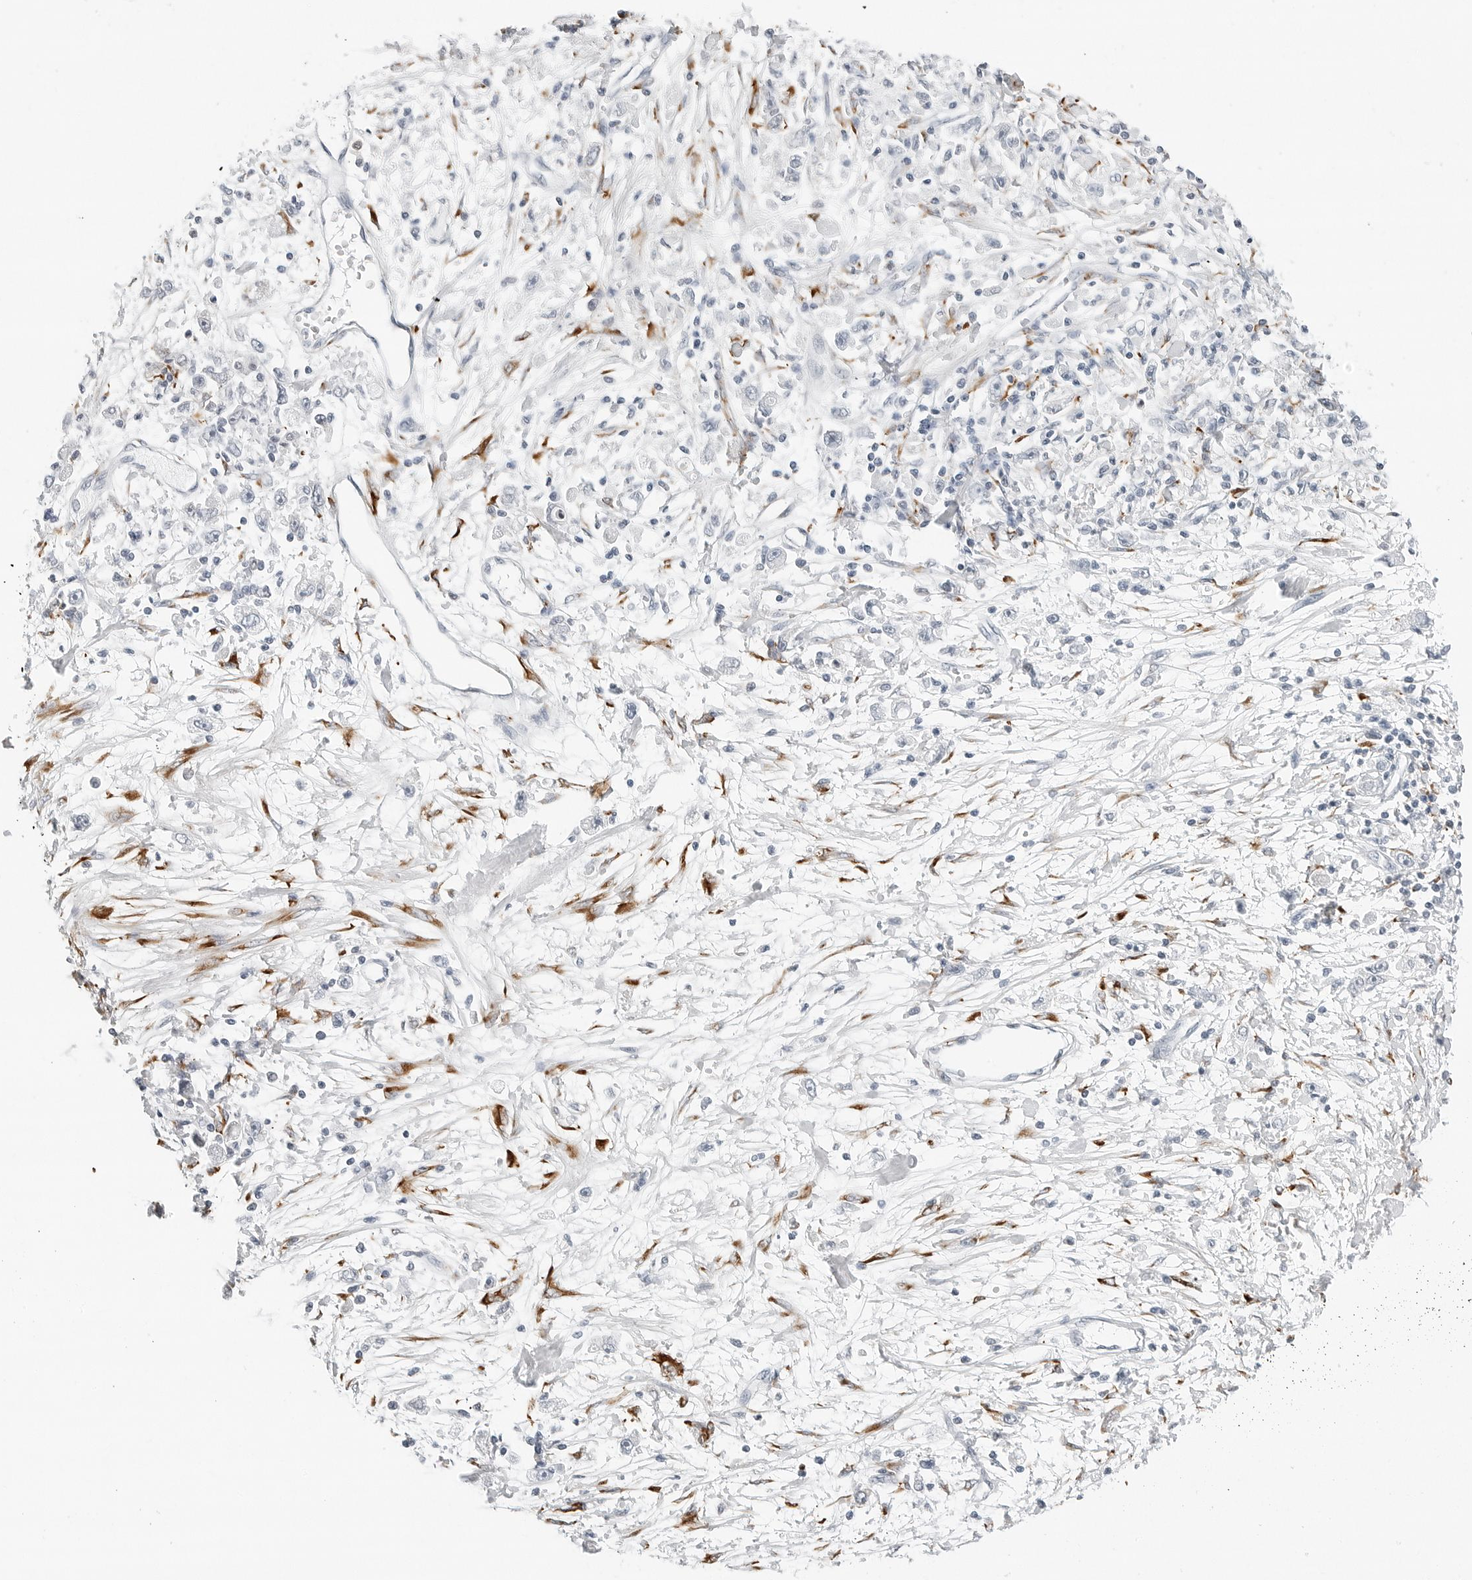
{"staining": {"intensity": "negative", "quantity": "none", "location": "none"}, "tissue": "stomach cancer", "cell_type": "Tumor cells", "image_type": "cancer", "snomed": [{"axis": "morphology", "description": "Adenocarcinoma, NOS"}, {"axis": "topography", "description": "Stomach"}], "caption": "High power microscopy histopathology image of an immunohistochemistry micrograph of adenocarcinoma (stomach), revealing no significant staining in tumor cells.", "gene": "P4HA2", "patient": {"sex": "female", "age": 59}}